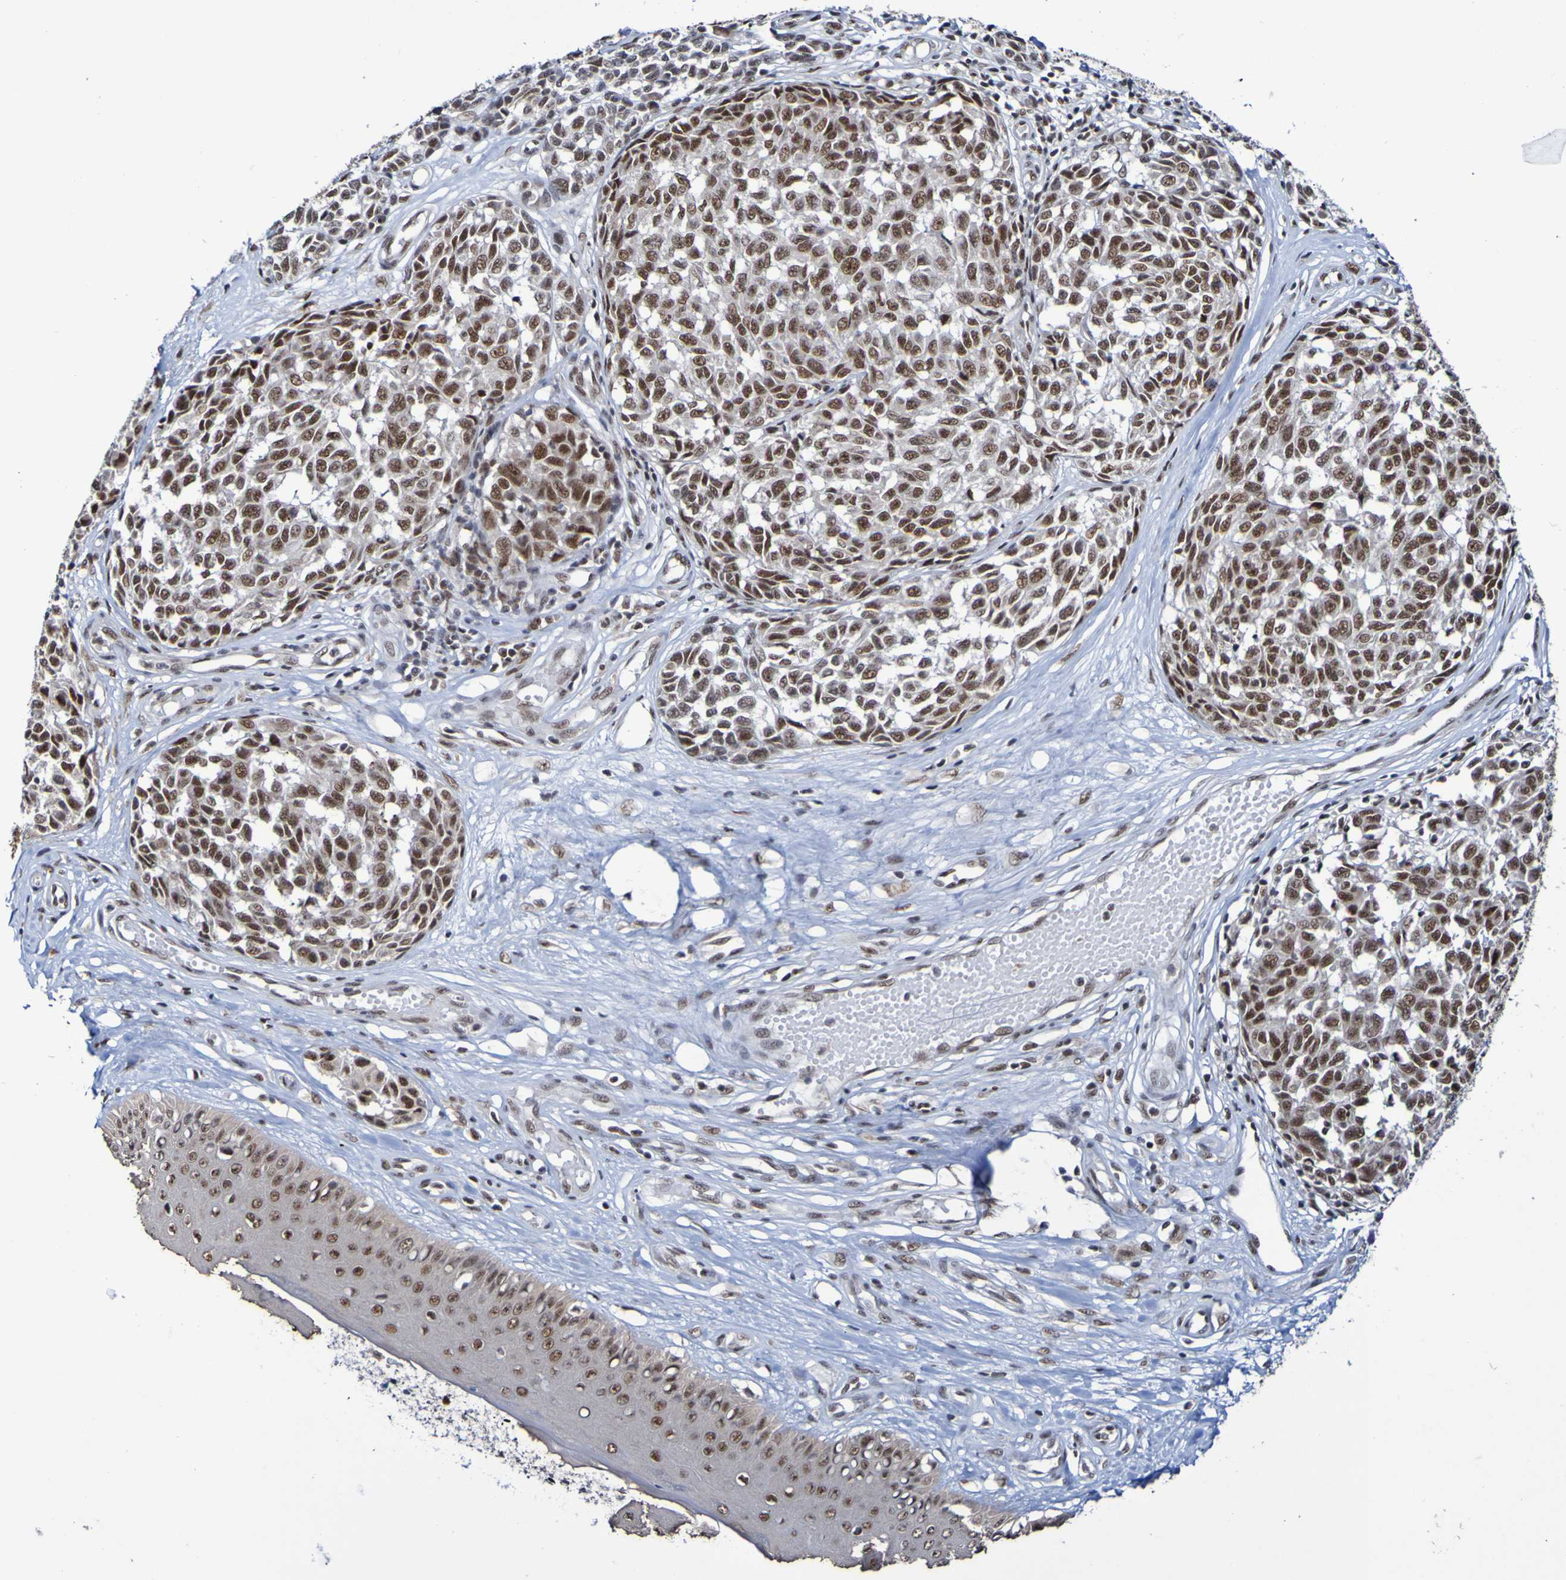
{"staining": {"intensity": "strong", "quantity": ">75%", "location": "nuclear"}, "tissue": "melanoma", "cell_type": "Tumor cells", "image_type": "cancer", "snomed": [{"axis": "morphology", "description": "Malignant melanoma, NOS"}, {"axis": "topography", "description": "Skin"}], "caption": "DAB (3,3'-diaminobenzidine) immunohistochemical staining of human melanoma displays strong nuclear protein positivity in about >75% of tumor cells. (IHC, brightfield microscopy, high magnification).", "gene": "CDC5L", "patient": {"sex": "female", "age": 64}}